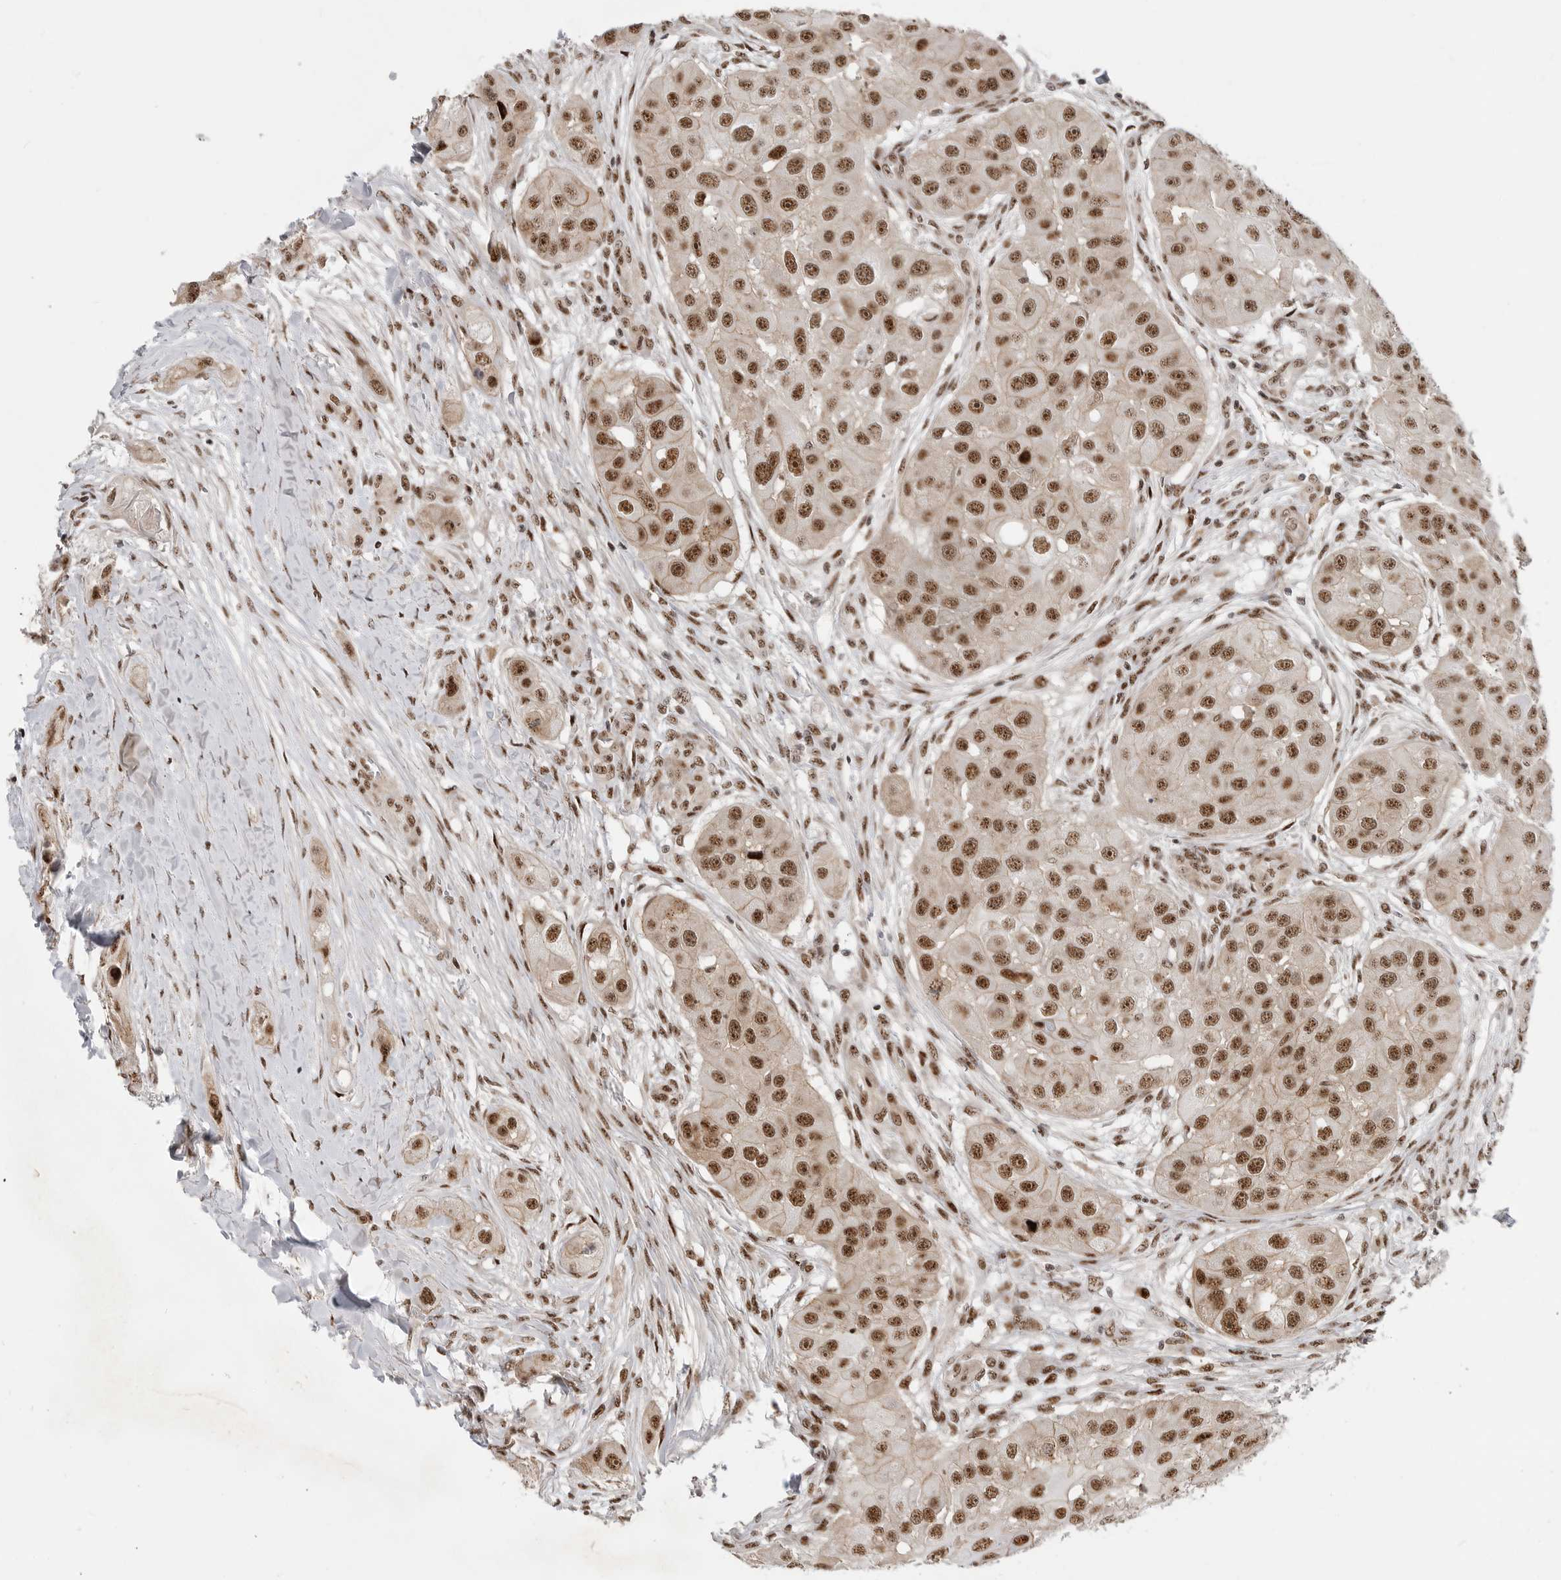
{"staining": {"intensity": "strong", "quantity": ">75%", "location": "nuclear"}, "tissue": "head and neck cancer", "cell_type": "Tumor cells", "image_type": "cancer", "snomed": [{"axis": "morphology", "description": "Normal tissue, NOS"}, {"axis": "morphology", "description": "Squamous cell carcinoma, NOS"}, {"axis": "topography", "description": "Skeletal muscle"}, {"axis": "topography", "description": "Head-Neck"}], "caption": "Human head and neck cancer (squamous cell carcinoma) stained with a protein marker displays strong staining in tumor cells.", "gene": "GPATCH2", "patient": {"sex": "male", "age": 51}}